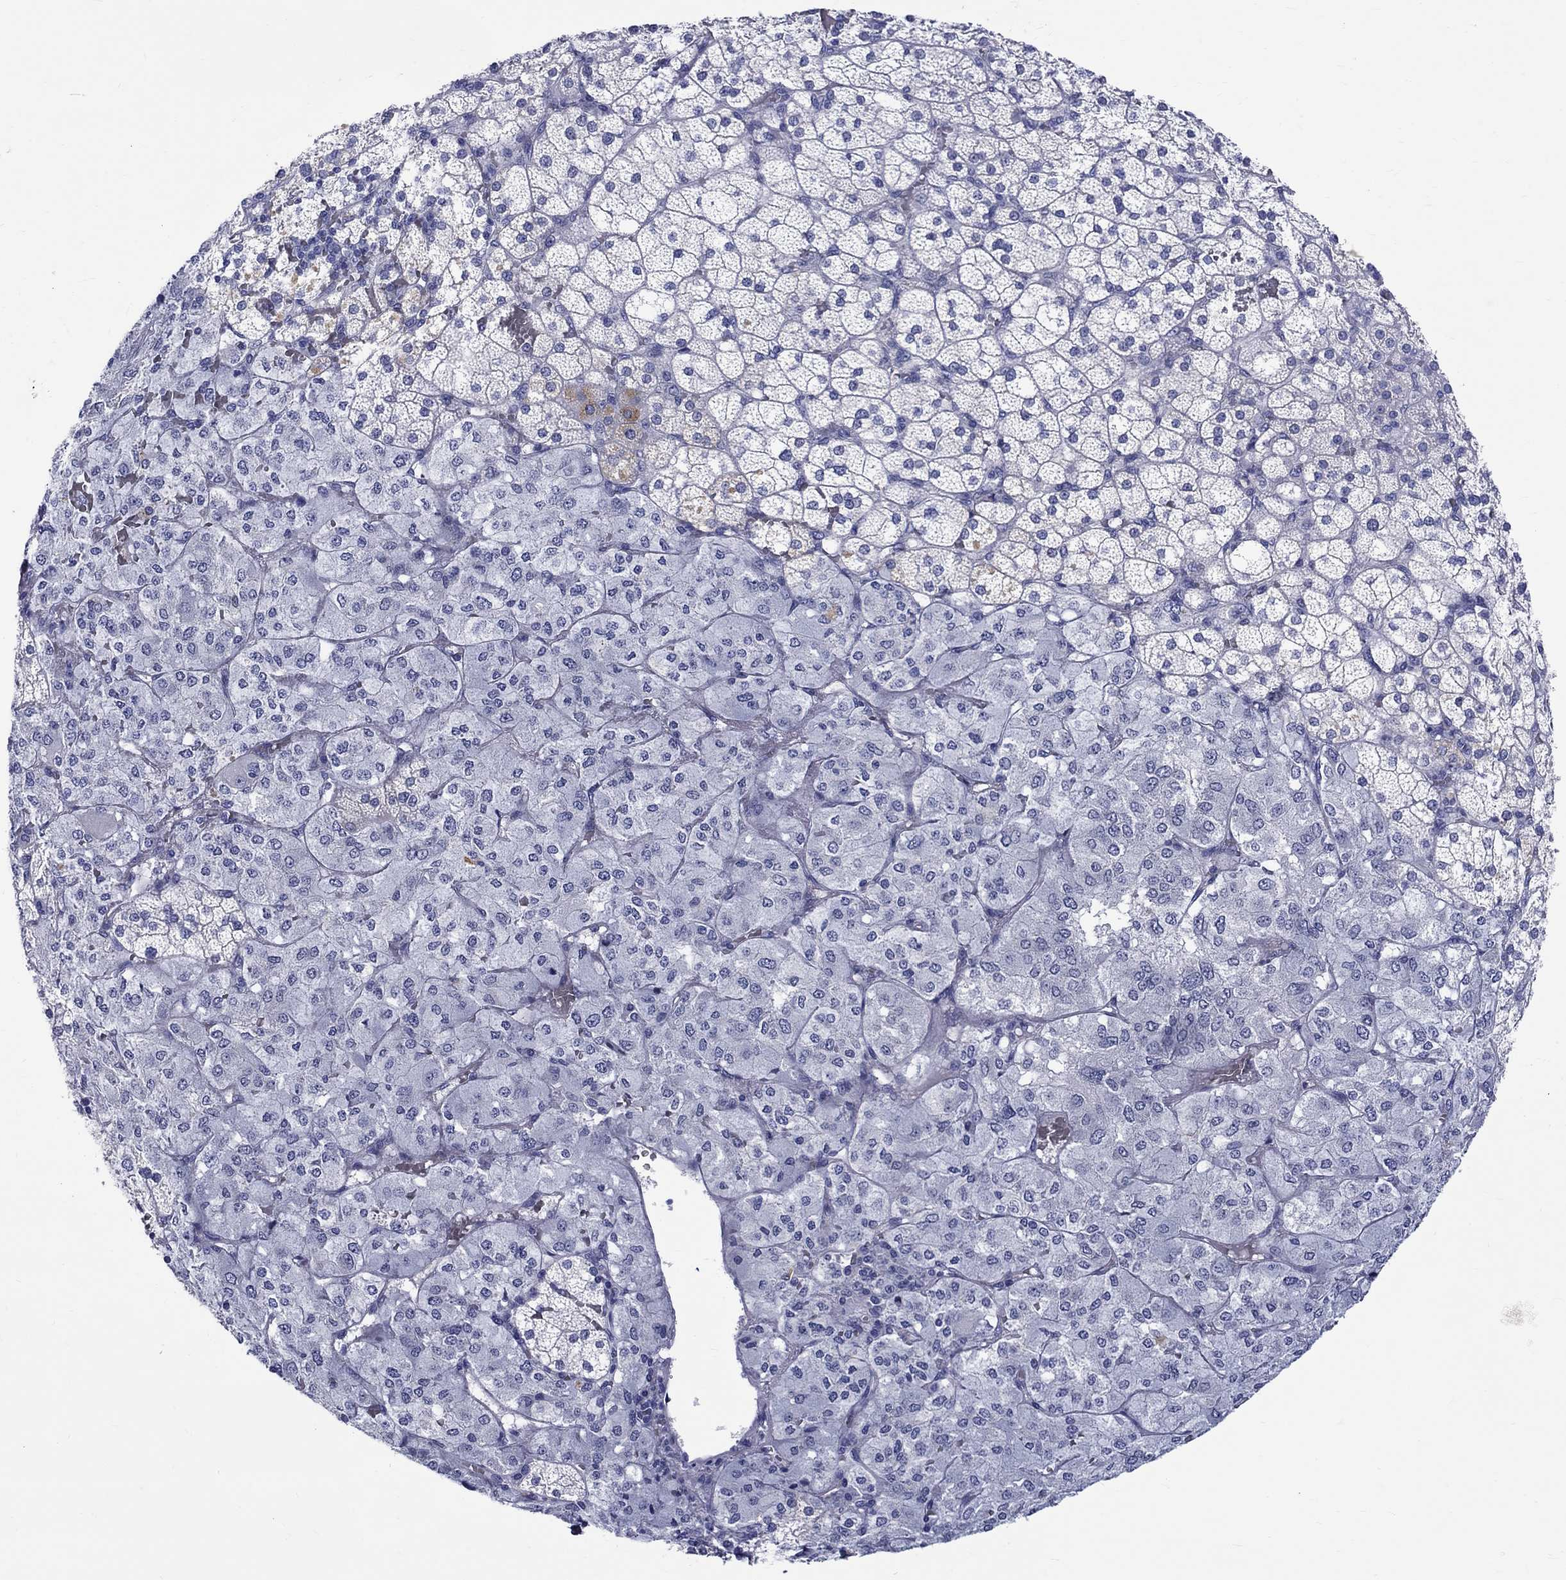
{"staining": {"intensity": "negative", "quantity": "none", "location": "none"}, "tissue": "adrenal gland", "cell_type": "Glandular cells", "image_type": "normal", "snomed": [{"axis": "morphology", "description": "Normal tissue, NOS"}, {"axis": "topography", "description": "Adrenal gland"}], "caption": "IHC of normal human adrenal gland exhibits no expression in glandular cells.", "gene": "SH2D7", "patient": {"sex": "male", "age": 53}}